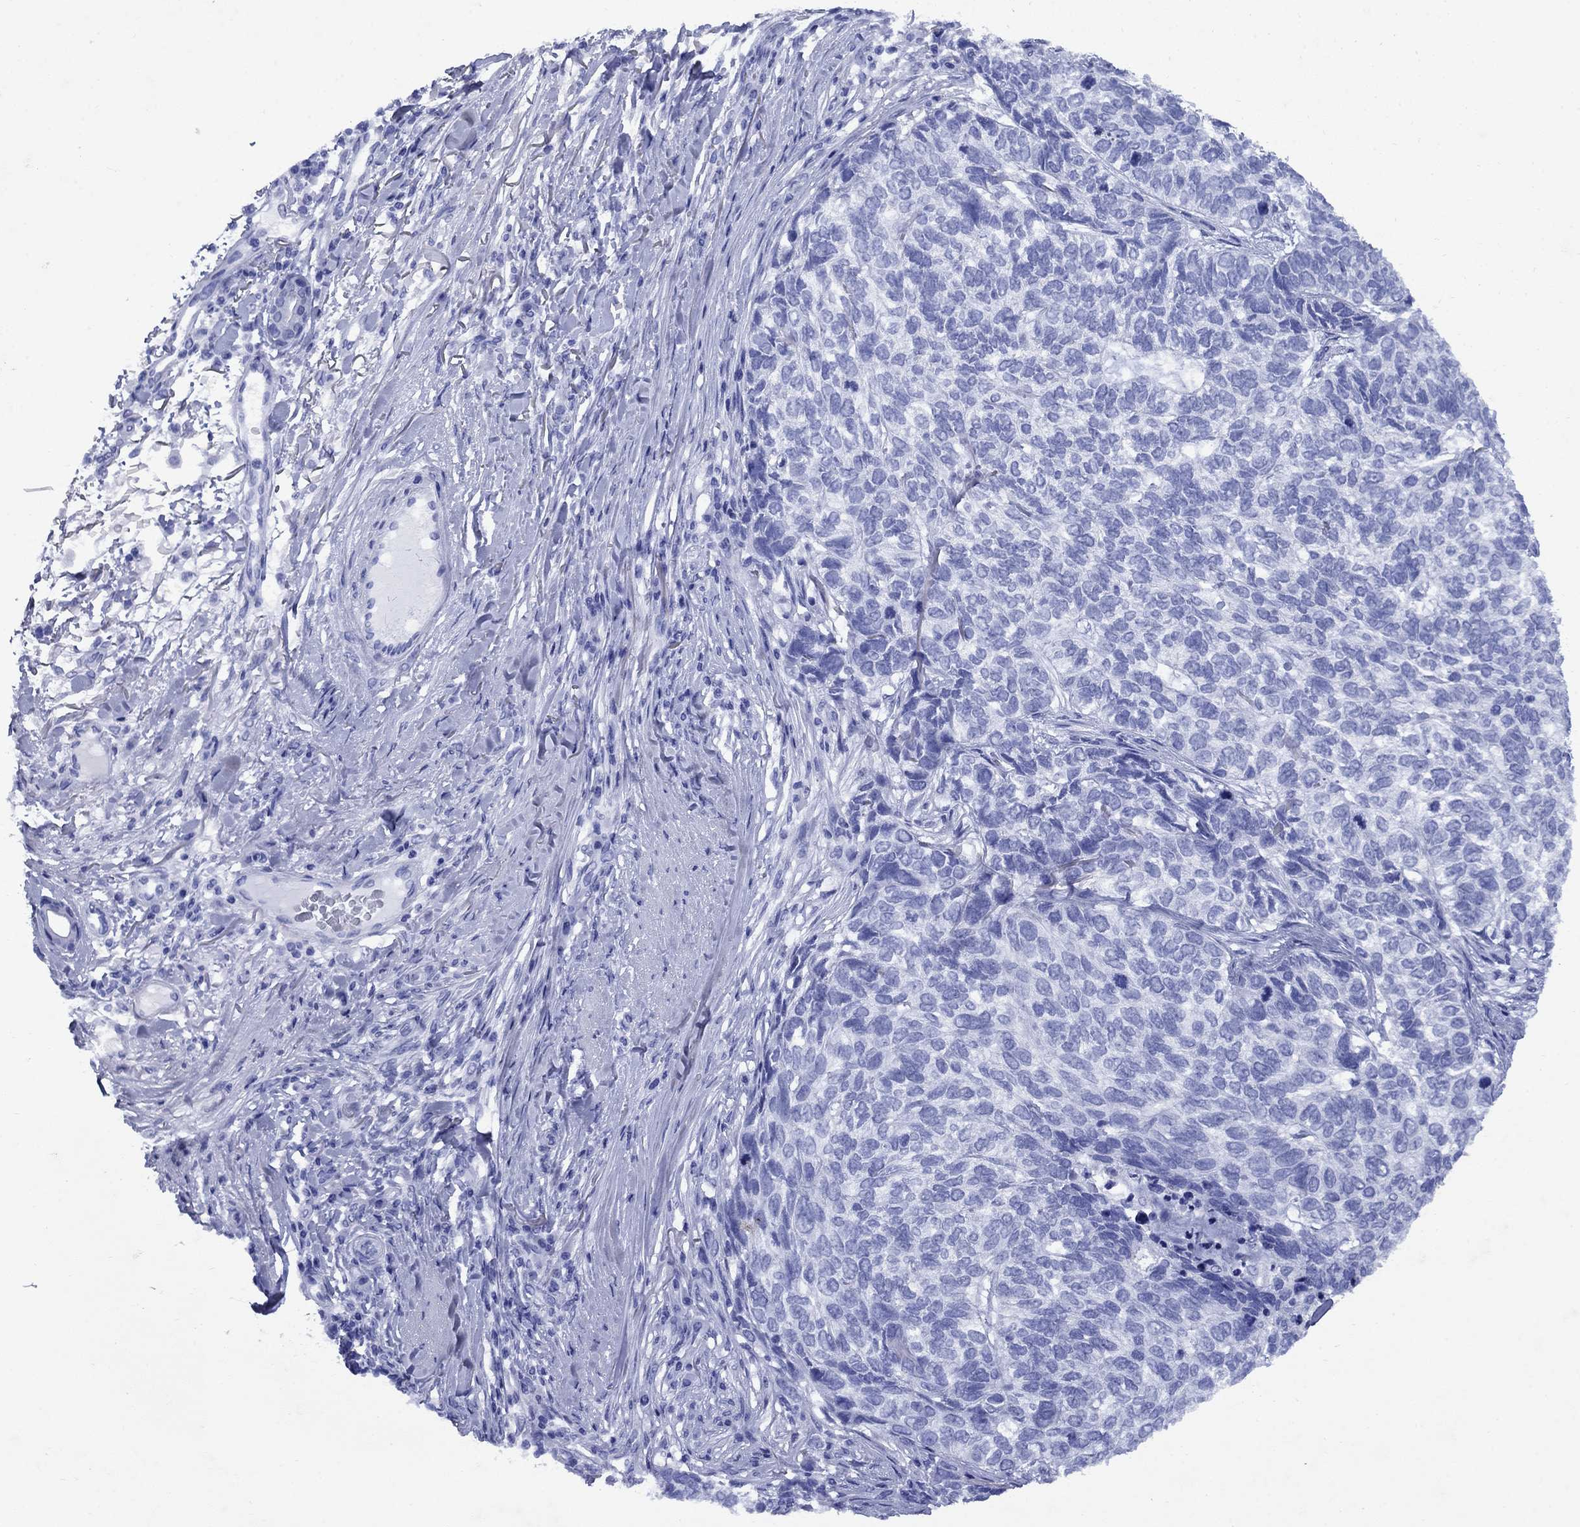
{"staining": {"intensity": "negative", "quantity": "none", "location": "none"}, "tissue": "skin cancer", "cell_type": "Tumor cells", "image_type": "cancer", "snomed": [{"axis": "morphology", "description": "Basal cell carcinoma"}, {"axis": "topography", "description": "Skin"}], "caption": "Immunohistochemical staining of skin basal cell carcinoma displays no significant expression in tumor cells.", "gene": "CD1A", "patient": {"sex": "female", "age": 65}}